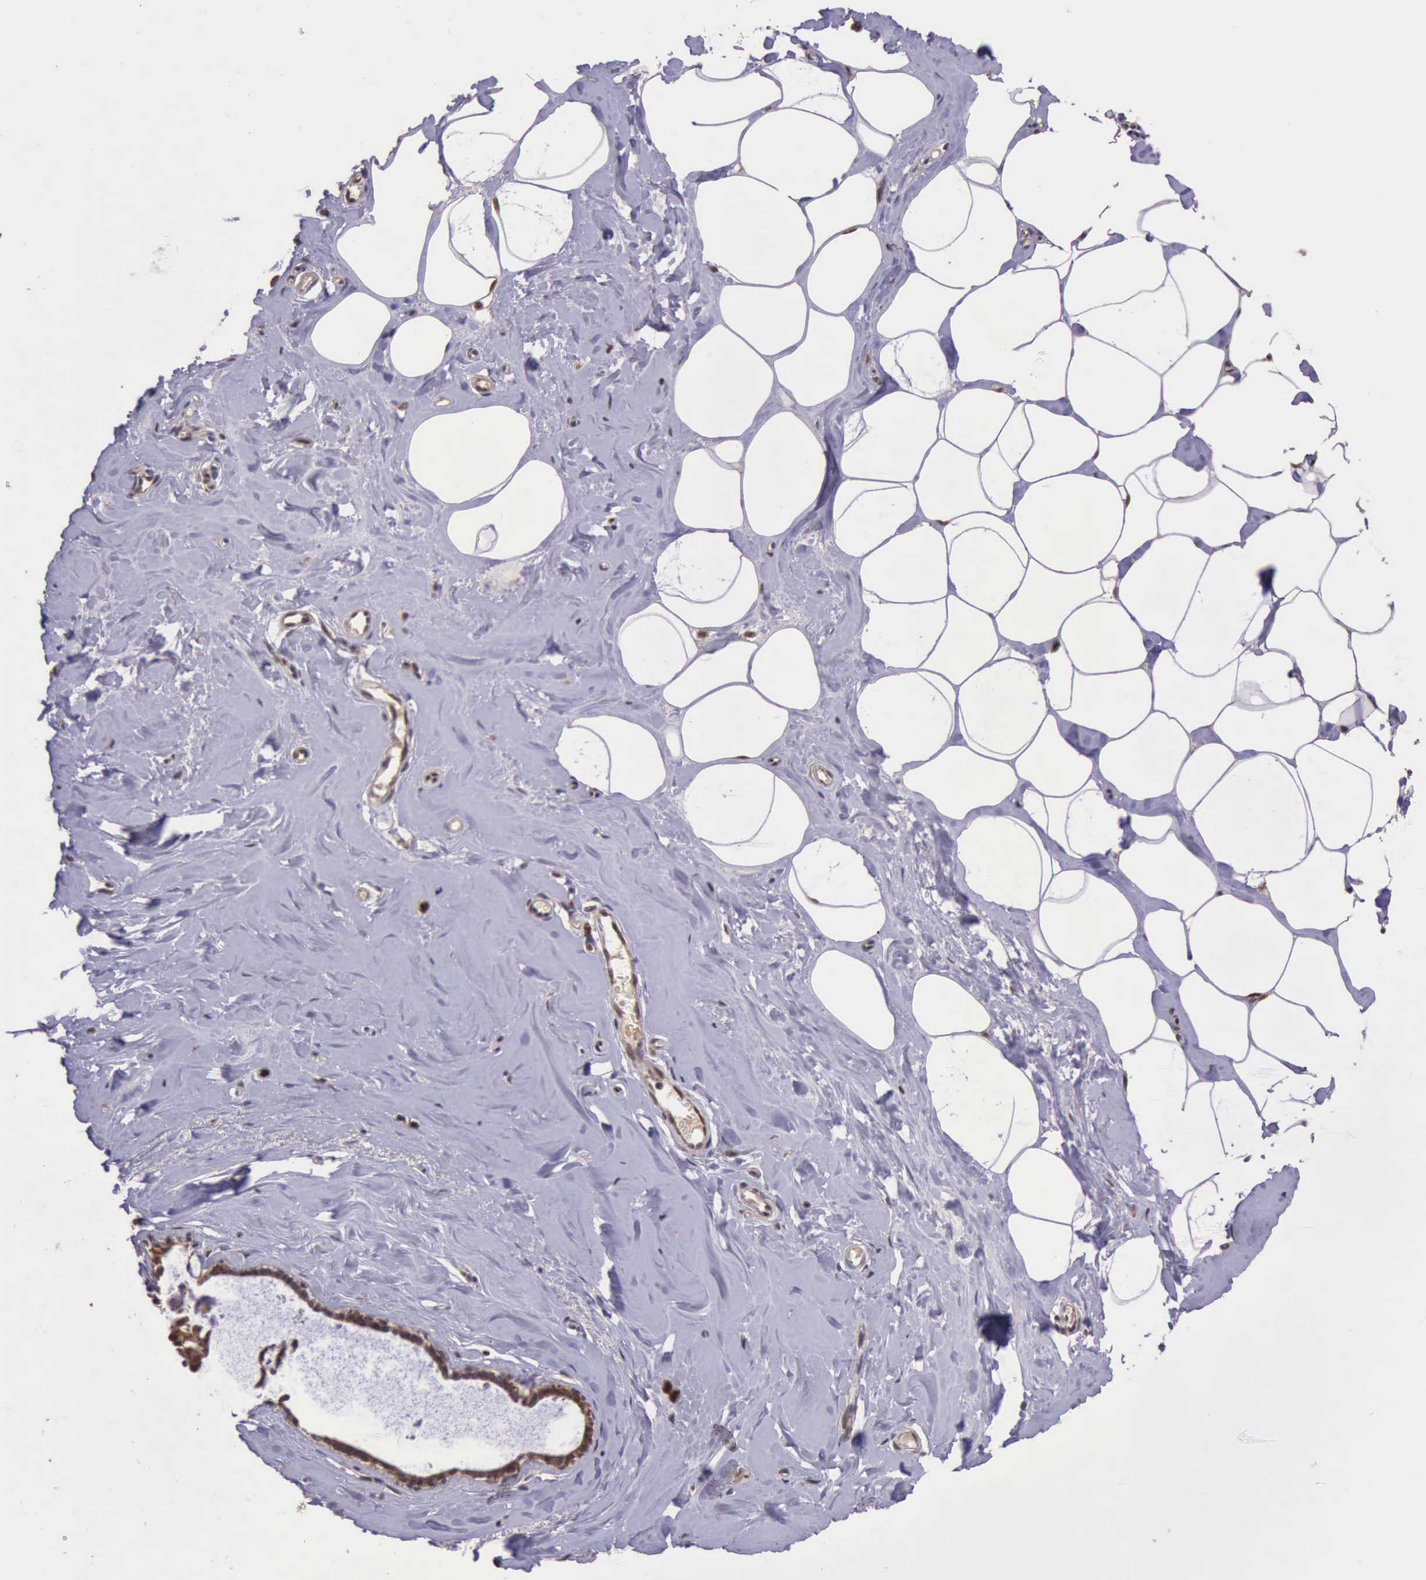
{"staining": {"intensity": "negative", "quantity": "none", "location": "none"}, "tissue": "breast", "cell_type": "Adipocytes", "image_type": "normal", "snomed": [{"axis": "morphology", "description": "Normal tissue, NOS"}, {"axis": "topography", "description": "Breast"}], "caption": "The image demonstrates no staining of adipocytes in benign breast. Brightfield microscopy of immunohistochemistry stained with DAB (brown) and hematoxylin (blue), captured at high magnification.", "gene": "ARMCX3", "patient": {"sex": "female", "age": 45}}